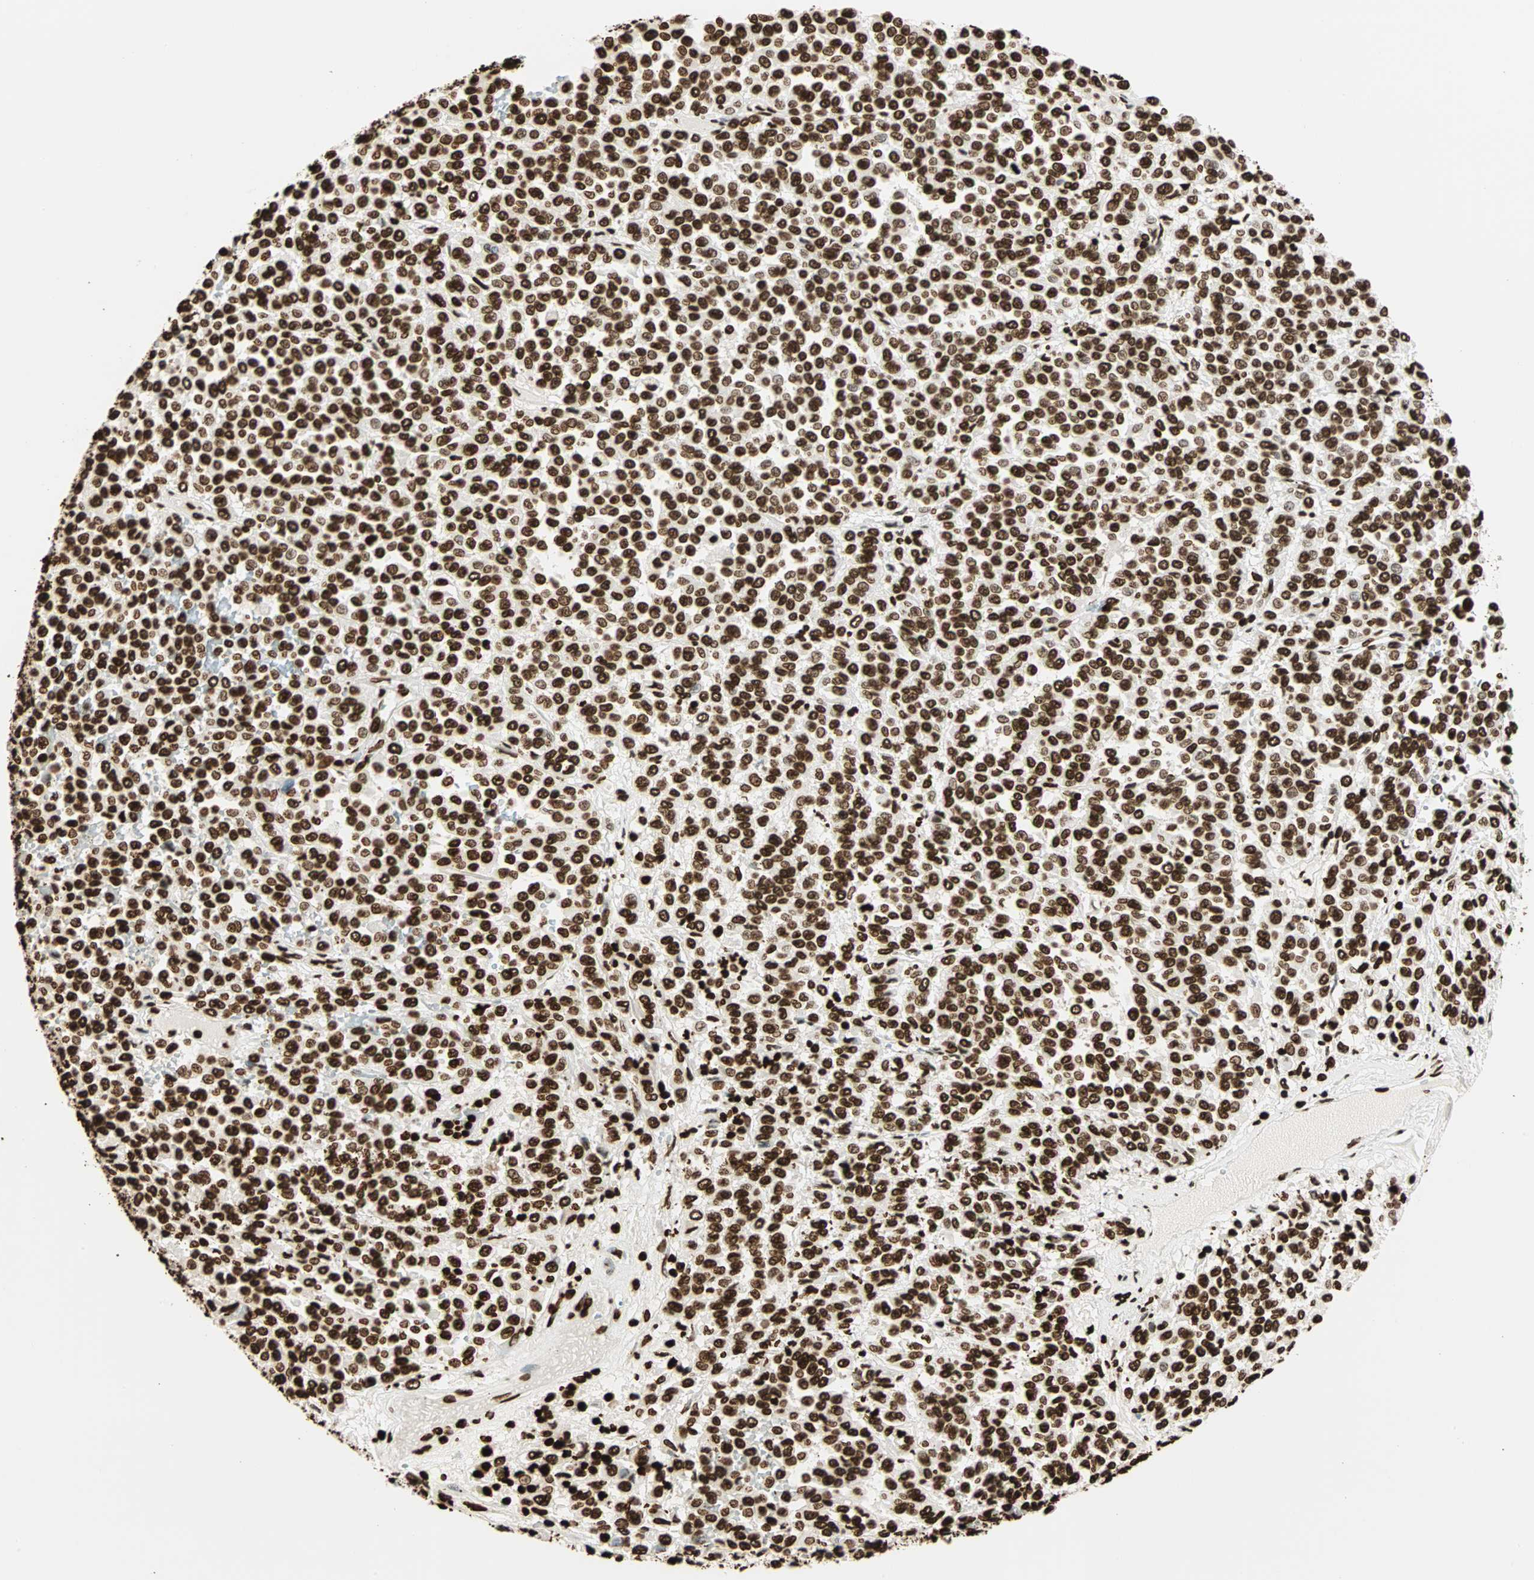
{"staining": {"intensity": "strong", "quantity": ">75%", "location": "nuclear"}, "tissue": "melanoma", "cell_type": "Tumor cells", "image_type": "cancer", "snomed": [{"axis": "morphology", "description": "Malignant melanoma, Metastatic site"}, {"axis": "topography", "description": "Pancreas"}], "caption": "Protein staining by immunohistochemistry displays strong nuclear staining in approximately >75% of tumor cells in malignant melanoma (metastatic site).", "gene": "GLI2", "patient": {"sex": "female", "age": 30}}